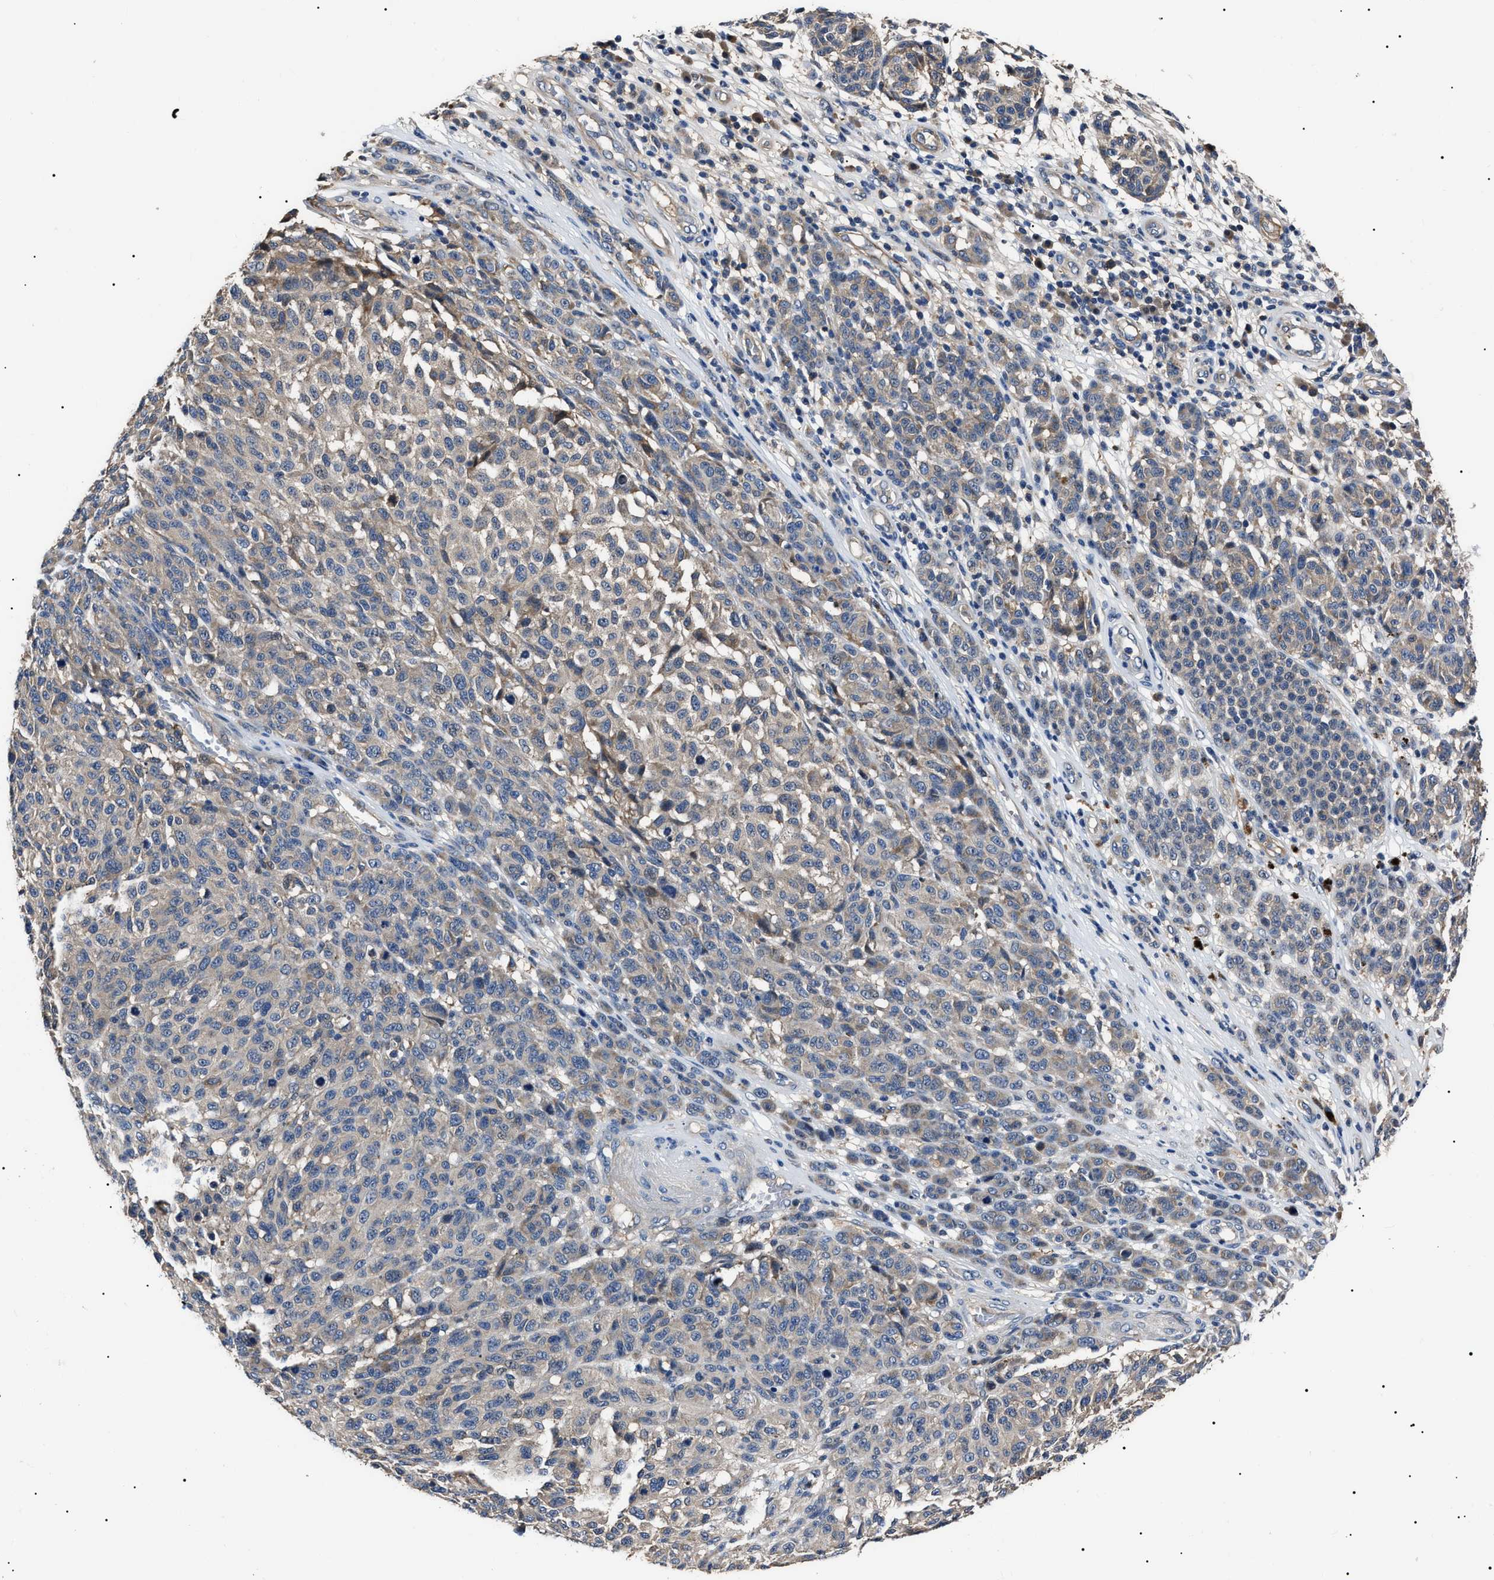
{"staining": {"intensity": "negative", "quantity": "none", "location": "none"}, "tissue": "melanoma", "cell_type": "Tumor cells", "image_type": "cancer", "snomed": [{"axis": "morphology", "description": "Malignant melanoma, NOS"}, {"axis": "topography", "description": "Skin"}], "caption": "Histopathology image shows no significant protein expression in tumor cells of melanoma. The staining was performed using DAB to visualize the protein expression in brown, while the nuclei were stained in blue with hematoxylin (Magnification: 20x).", "gene": "IFT81", "patient": {"sex": "male", "age": 59}}